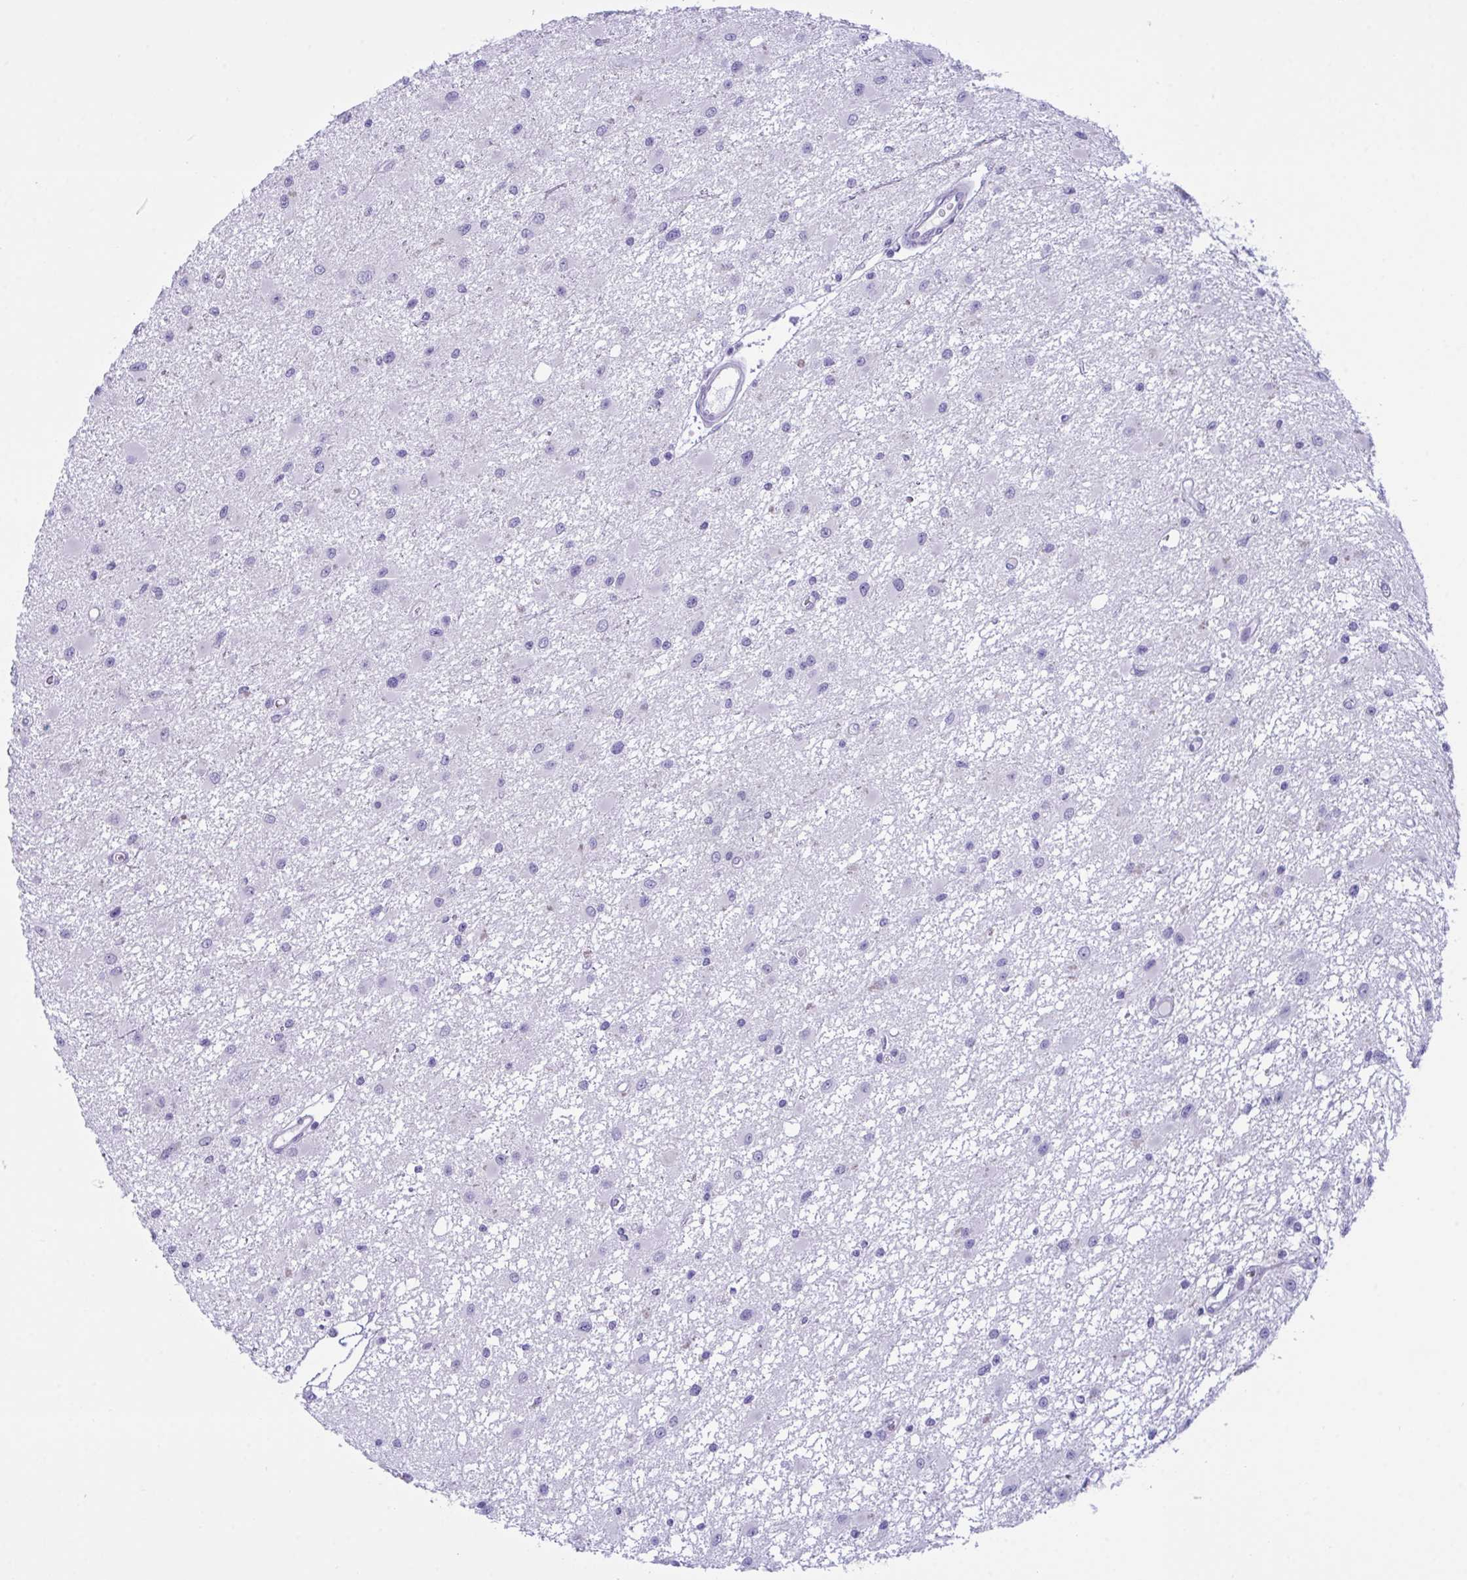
{"staining": {"intensity": "negative", "quantity": "none", "location": "none"}, "tissue": "glioma", "cell_type": "Tumor cells", "image_type": "cancer", "snomed": [{"axis": "morphology", "description": "Glioma, malignant, High grade"}, {"axis": "topography", "description": "Brain"}], "caption": "IHC micrograph of human glioma stained for a protein (brown), which reveals no expression in tumor cells. (Immunohistochemistry (ihc), brightfield microscopy, high magnification).", "gene": "BBS1", "patient": {"sex": "male", "age": 54}}